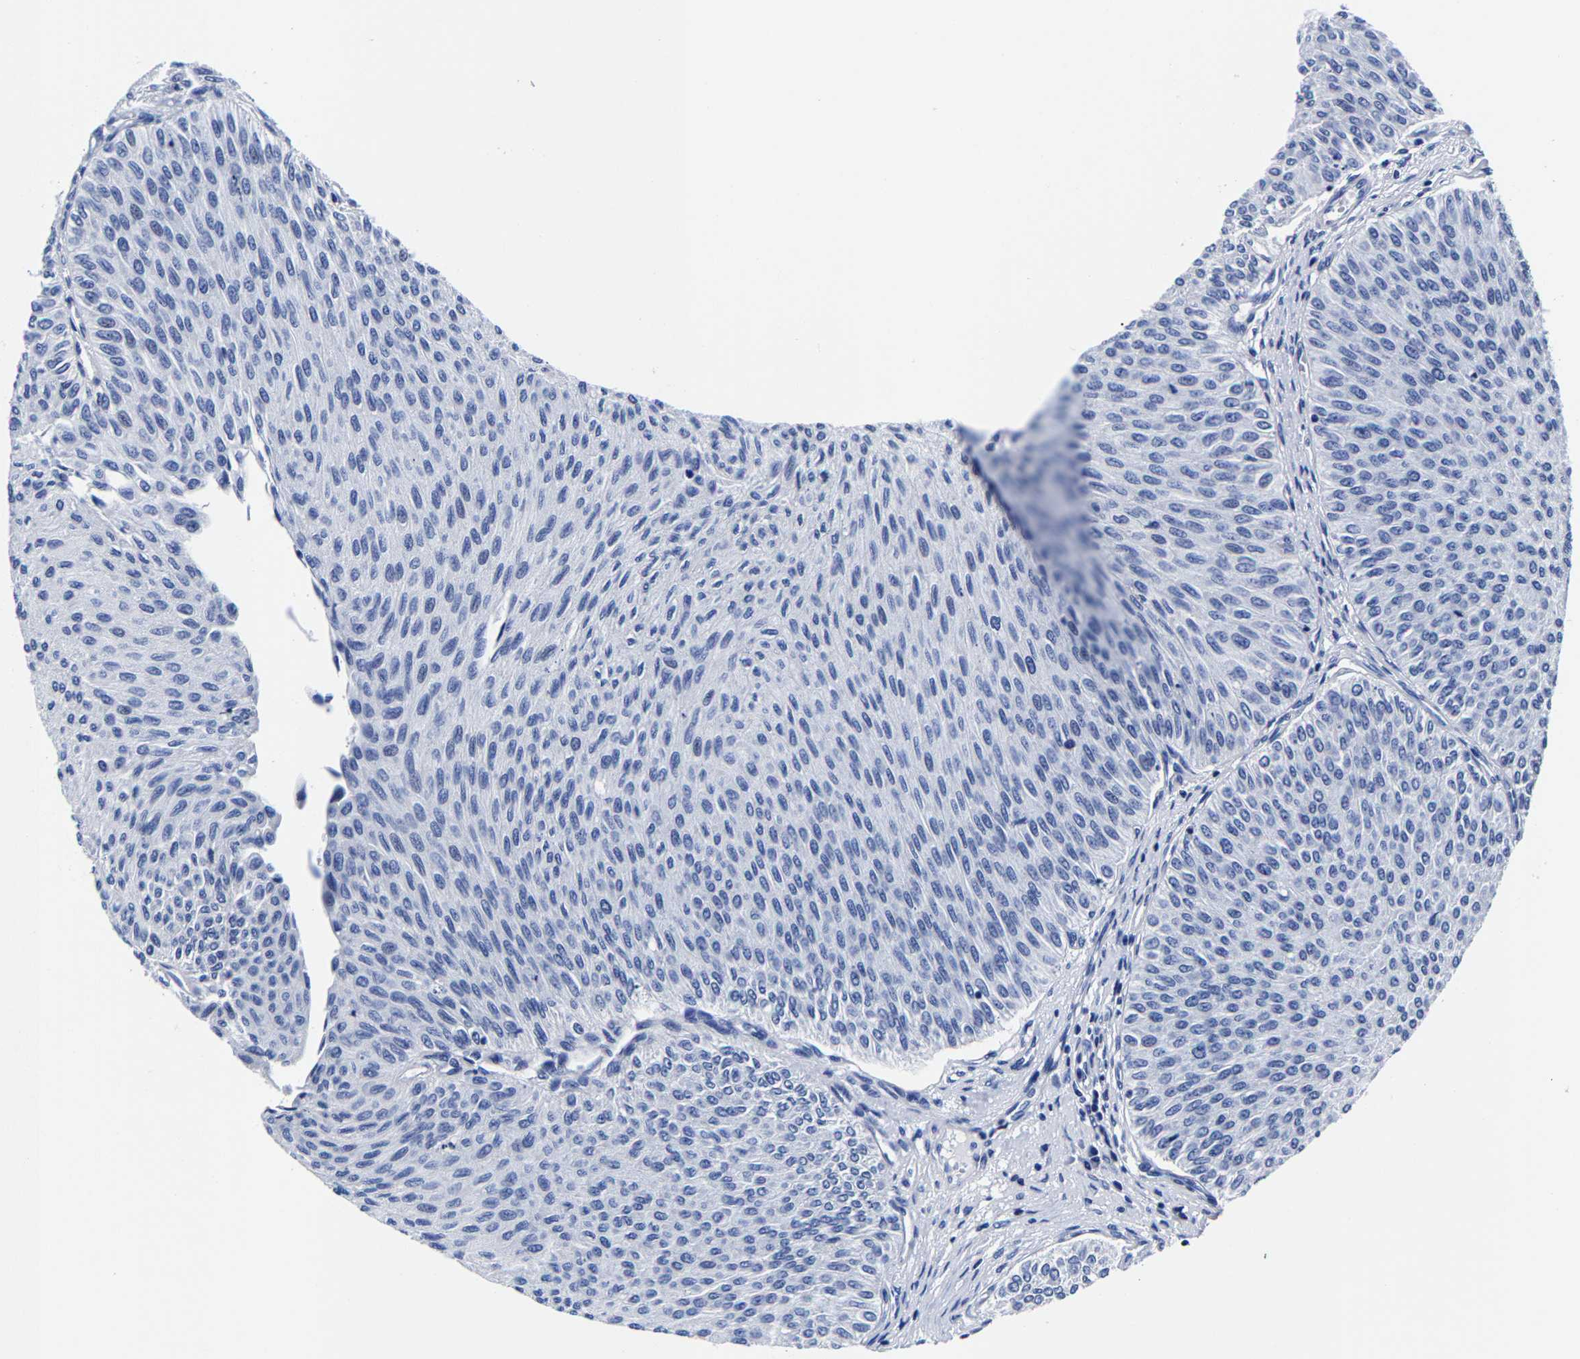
{"staining": {"intensity": "negative", "quantity": "none", "location": "none"}, "tissue": "urothelial cancer", "cell_type": "Tumor cells", "image_type": "cancer", "snomed": [{"axis": "morphology", "description": "Urothelial carcinoma, Low grade"}, {"axis": "topography", "description": "Urinary bladder"}], "caption": "DAB (3,3'-diaminobenzidine) immunohistochemical staining of urothelial cancer exhibits no significant expression in tumor cells.", "gene": "CPA2", "patient": {"sex": "male", "age": 78}}